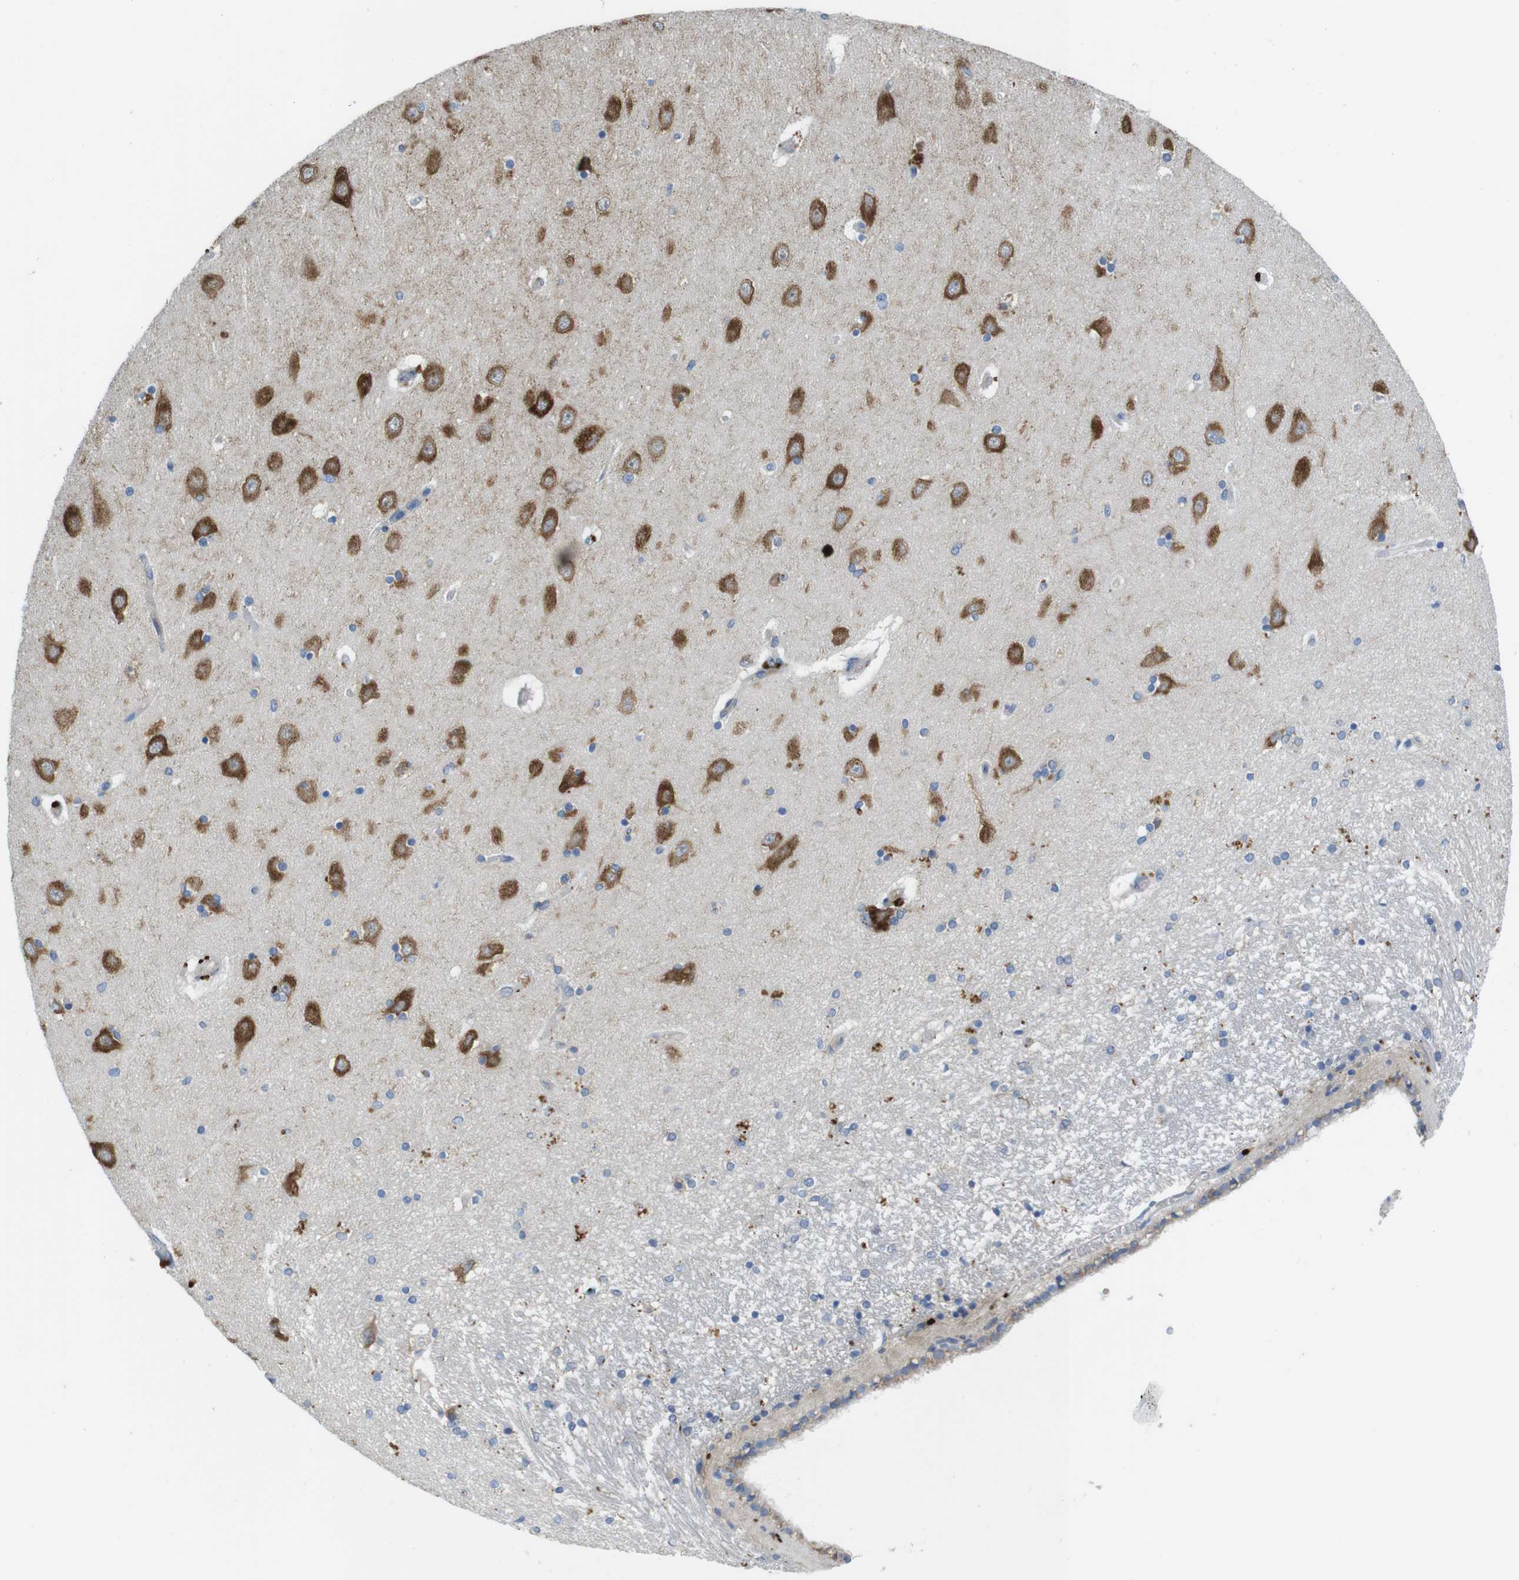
{"staining": {"intensity": "moderate", "quantity": "<25%", "location": "cytoplasmic/membranous"}, "tissue": "hippocampus", "cell_type": "Glial cells", "image_type": "normal", "snomed": [{"axis": "morphology", "description": "Normal tissue, NOS"}, {"axis": "topography", "description": "Hippocampus"}], "caption": "The micrograph reveals staining of normal hippocampus, revealing moderate cytoplasmic/membranous protein staining (brown color) within glial cells.", "gene": "TMEM234", "patient": {"sex": "female", "age": 54}}